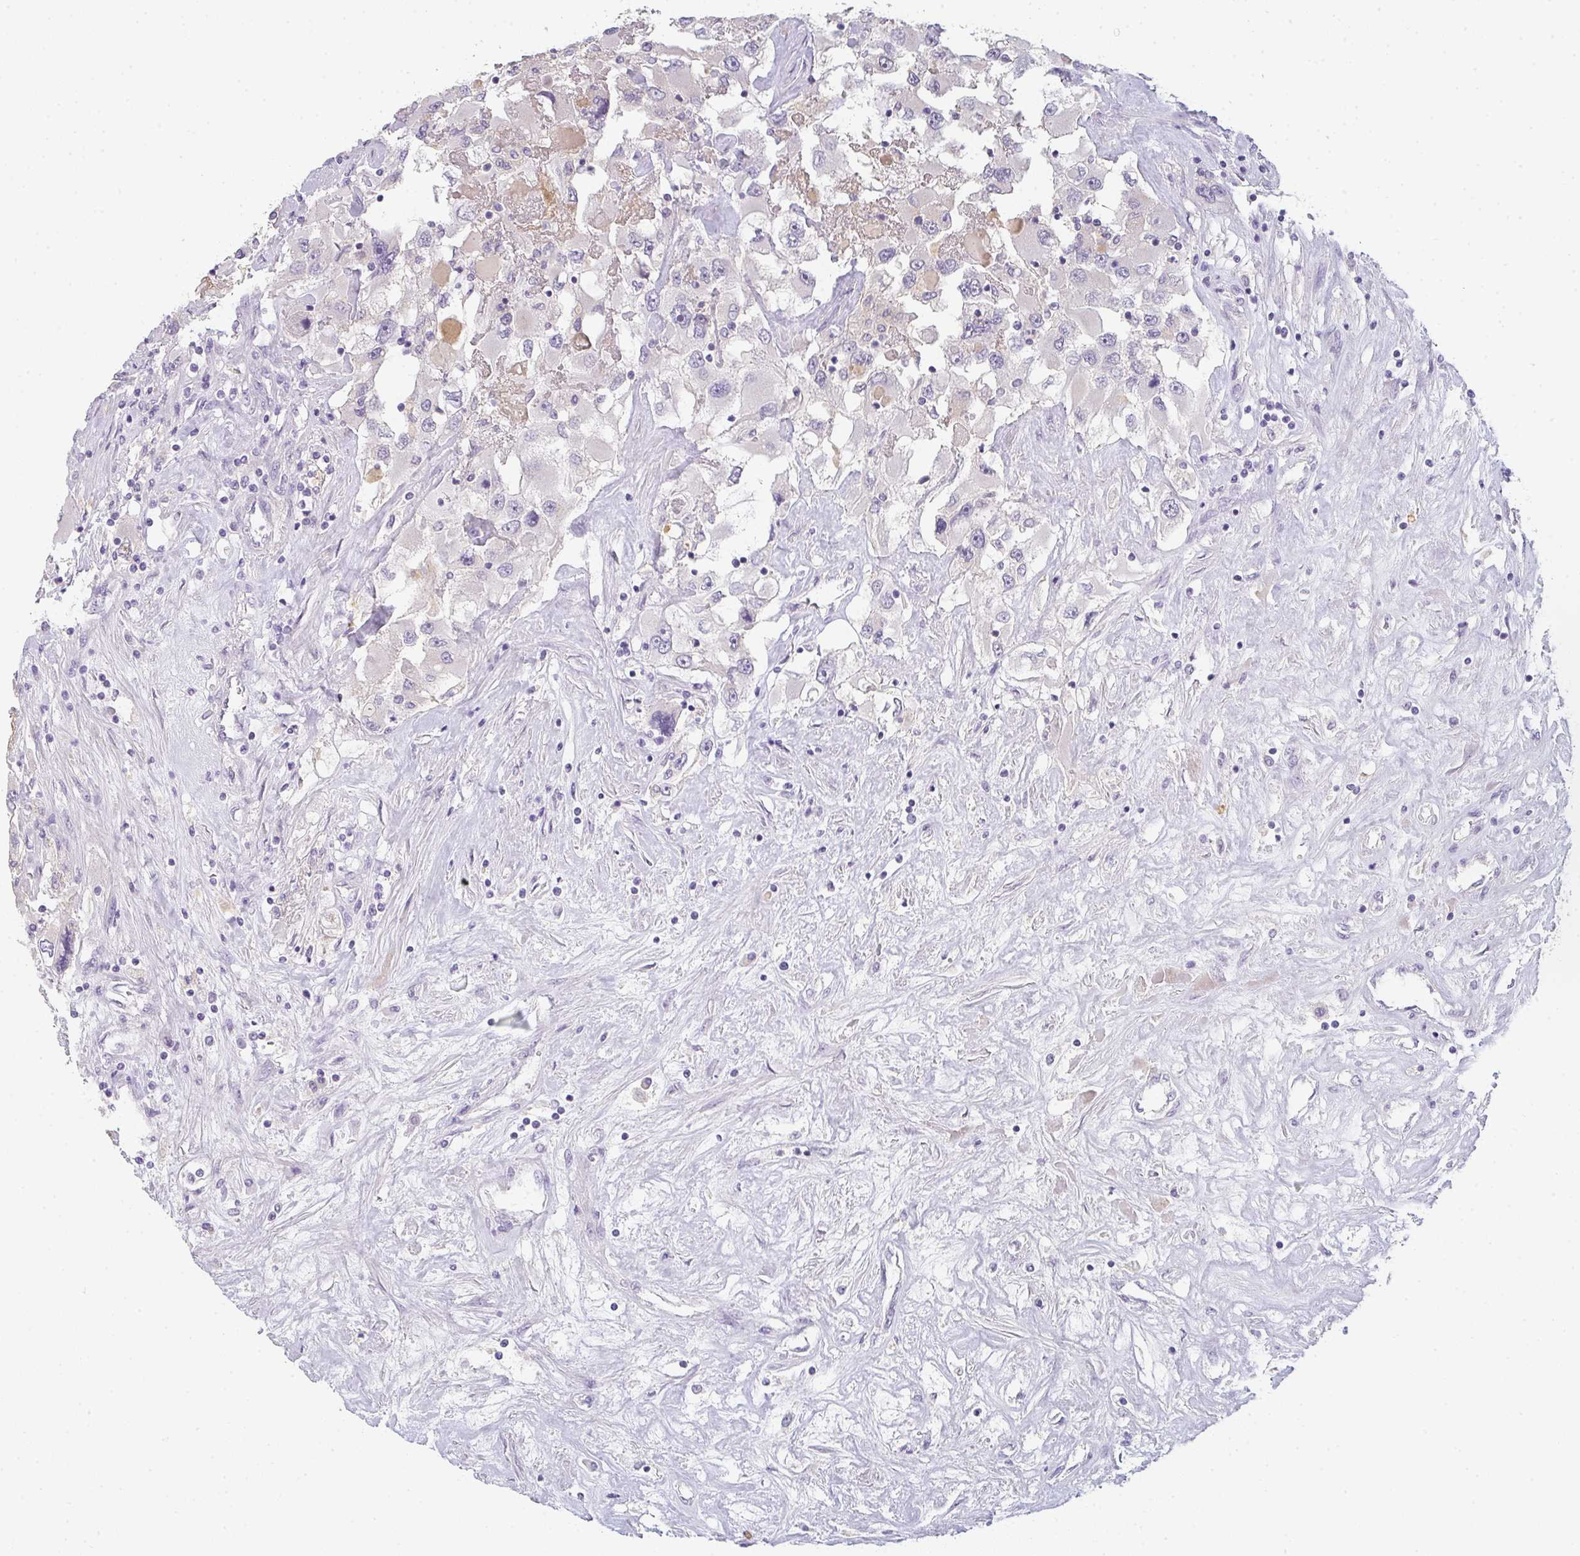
{"staining": {"intensity": "negative", "quantity": "none", "location": "none"}, "tissue": "renal cancer", "cell_type": "Tumor cells", "image_type": "cancer", "snomed": [{"axis": "morphology", "description": "Adenocarcinoma, NOS"}, {"axis": "topography", "description": "Kidney"}], "caption": "Immunohistochemistry photomicrograph of human adenocarcinoma (renal) stained for a protein (brown), which displays no staining in tumor cells. (Immunohistochemistry (ihc), brightfield microscopy, high magnification).", "gene": "C1QTNF8", "patient": {"sex": "female", "age": 52}}